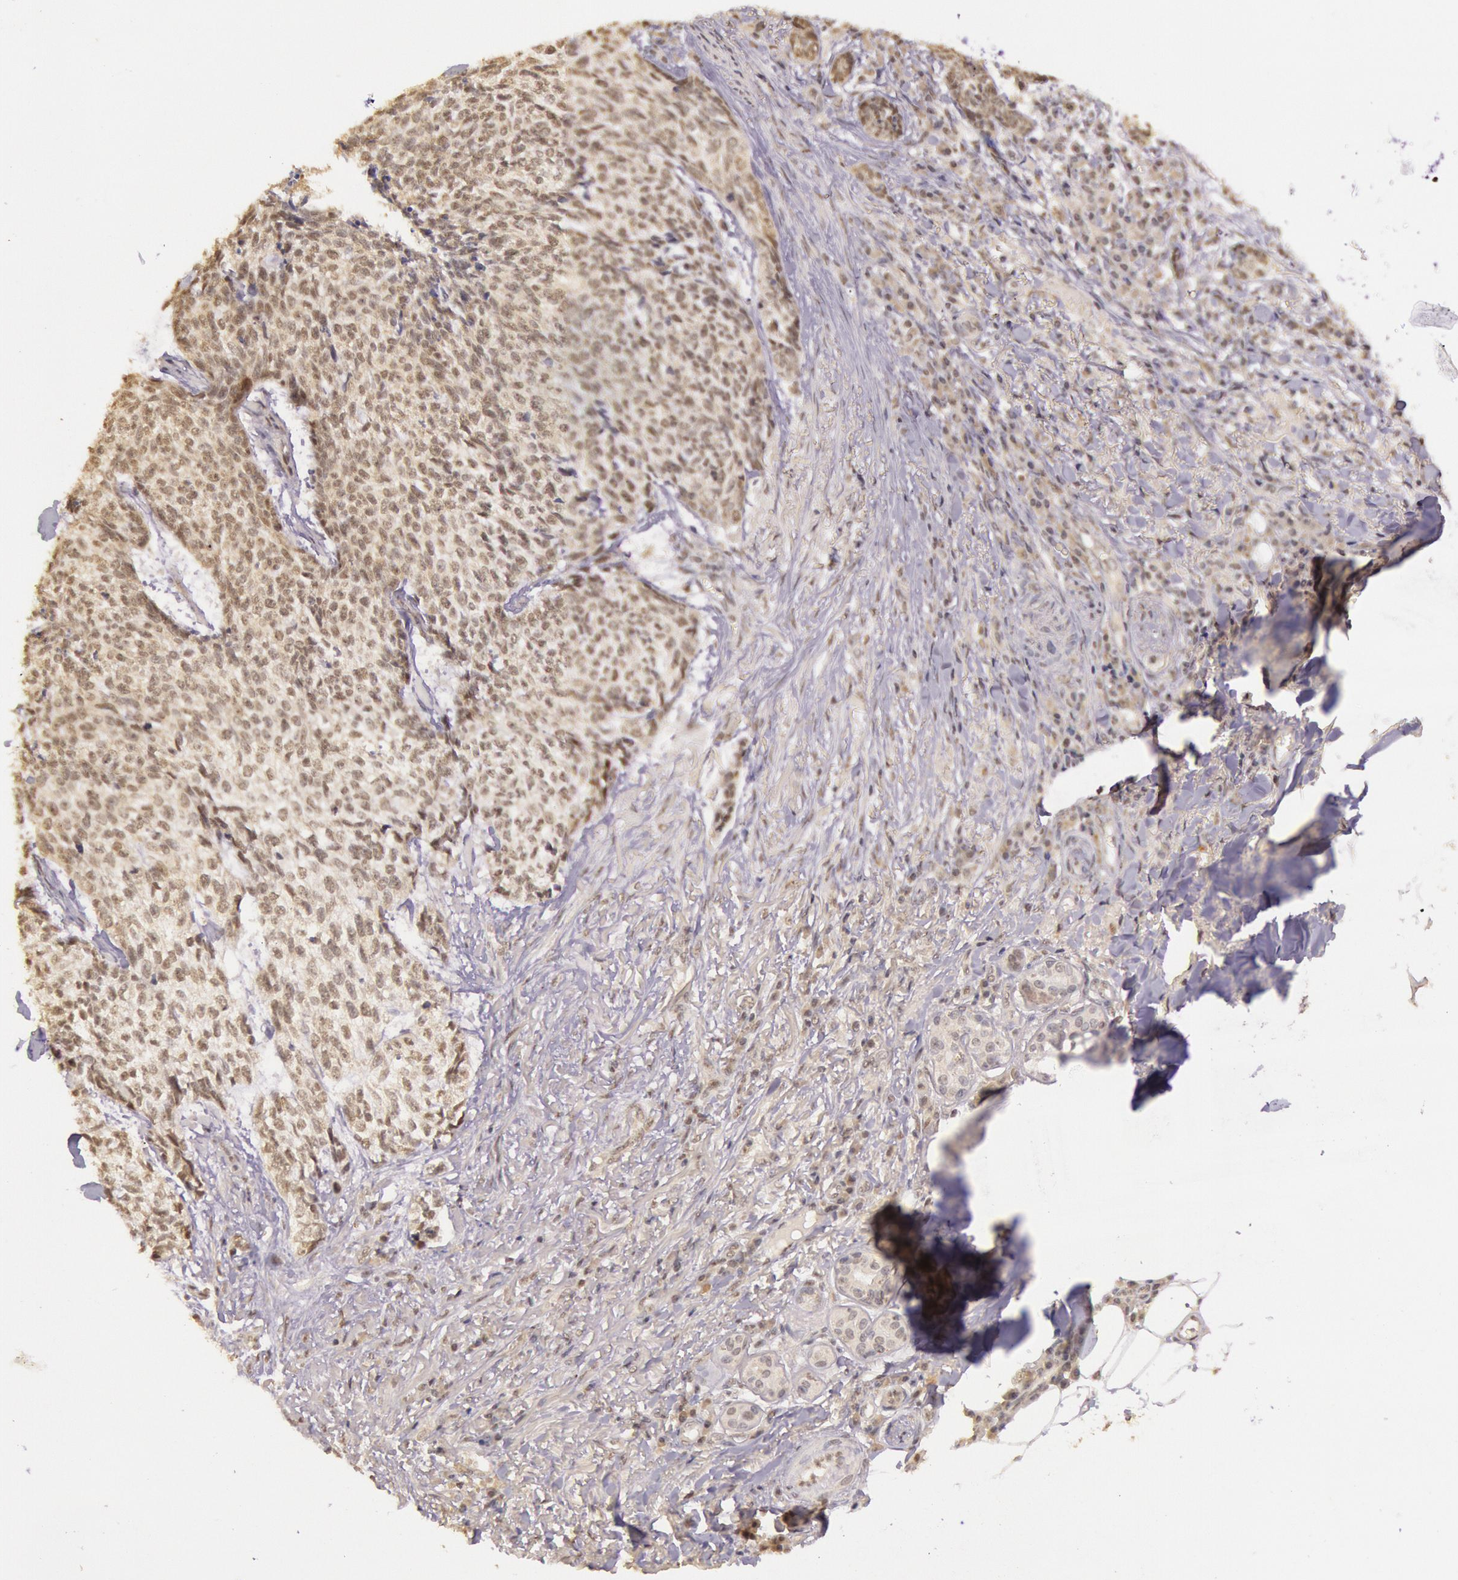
{"staining": {"intensity": "weak", "quantity": ">75%", "location": "cytoplasmic/membranous"}, "tissue": "skin cancer", "cell_type": "Tumor cells", "image_type": "cancer", "snomed": [{"axis": "morphology", "description": "Basal cell carcinoma"}, {"axis": "topography", "description": "Skin"}], "caption": "Weak cytoplasmic/membranous expression is identified in about >75% of tumor cells in basal cell carcinoma (skin).", "gene": "RTL10", "patient": {"sex": "female", "age": 89}}